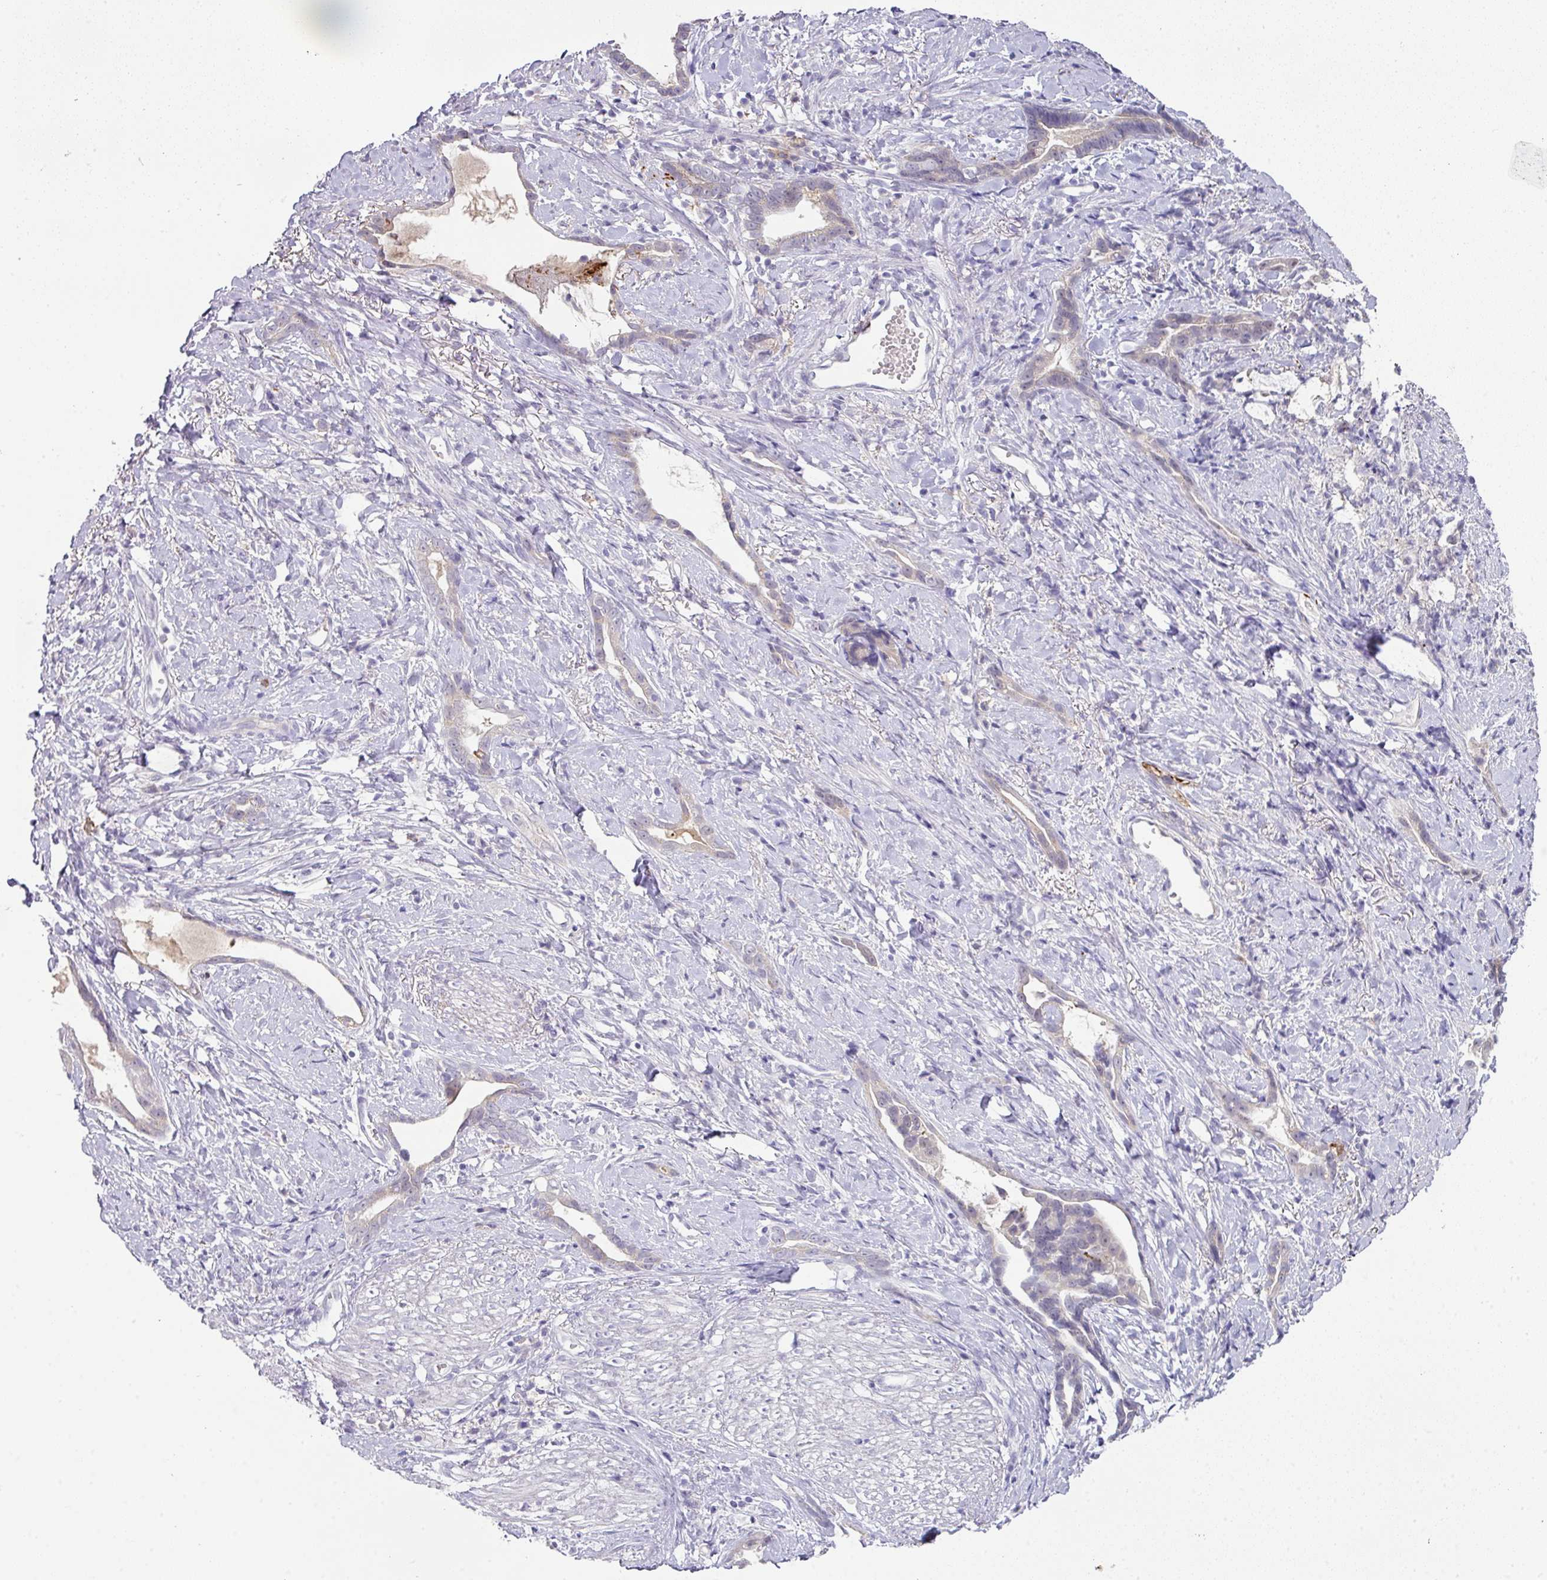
{"staining": {"intensity": "weak", "quantity": "<25%", "location": "nuclear"}, "tissue": "stomach cancer", "cell_type": "Tumor cells", "image_type": "cancer", "snomed": [{"axis": "morphology", "description": "Adenocarcinoma, NOS"}, {"axis": "topography", "description": "Stomach"}], "caption": "The image shows no significant staining in tumor cells of stomach cancer (adenocarcinoma).", "gene": "FGF17", "patient": {"sex": "male", "age": 55}}